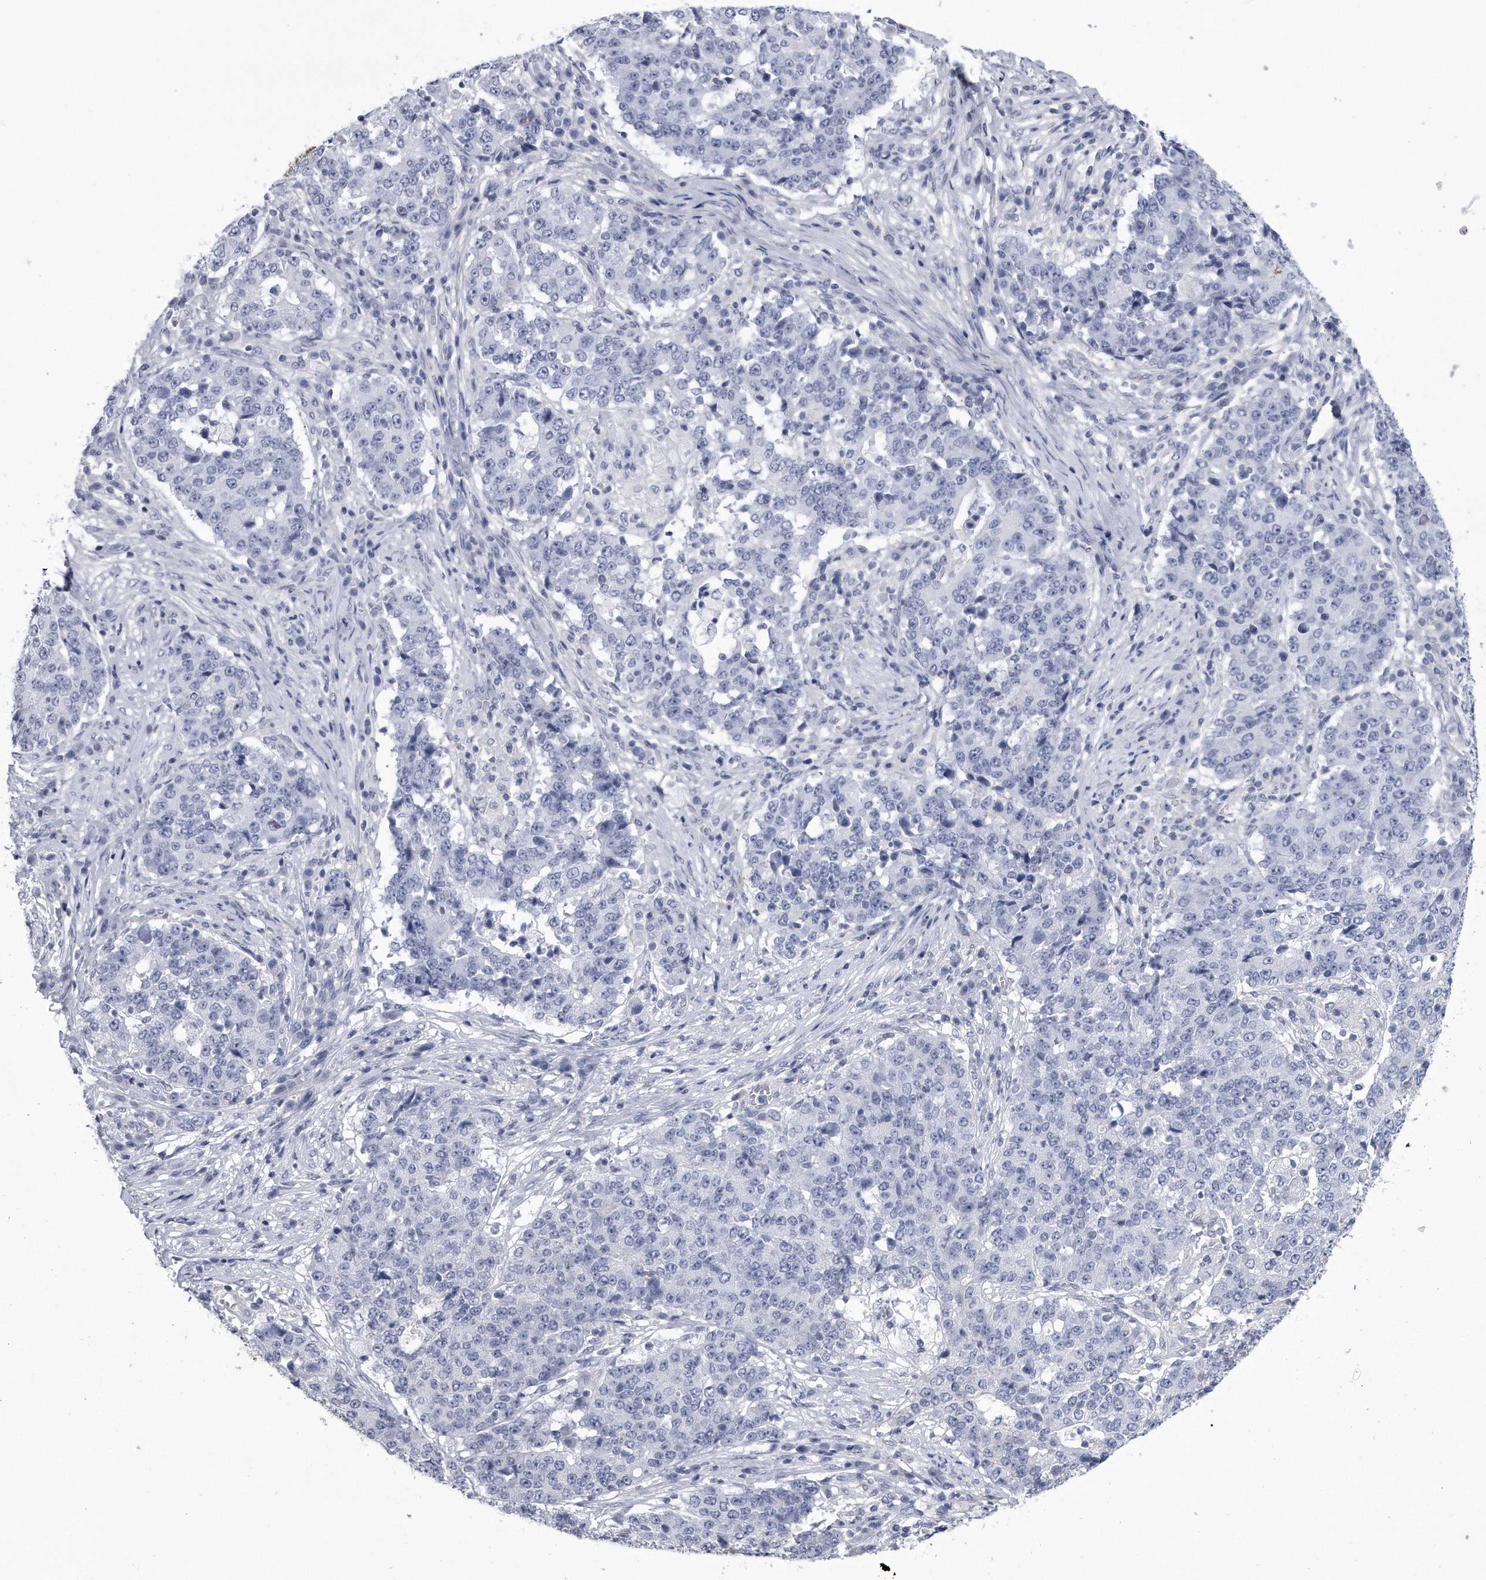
{"staining": {"intensity": "negative", "quantity": "none", "location": "none"}, "tissue": "stomach cancer", "cell_type": "Tumor cells", "image_type": "cancer", "snomed": [{"axis": "morphology", "description": "Adenocarcinoma, NOS"}, {"axis": "topography", "description": "Stomach"}], "caption": "Tumor cells show no significant protein expression in stomach cancer.", "gene": "PYGB", "patient": {"sex": "male", "age": 59}}